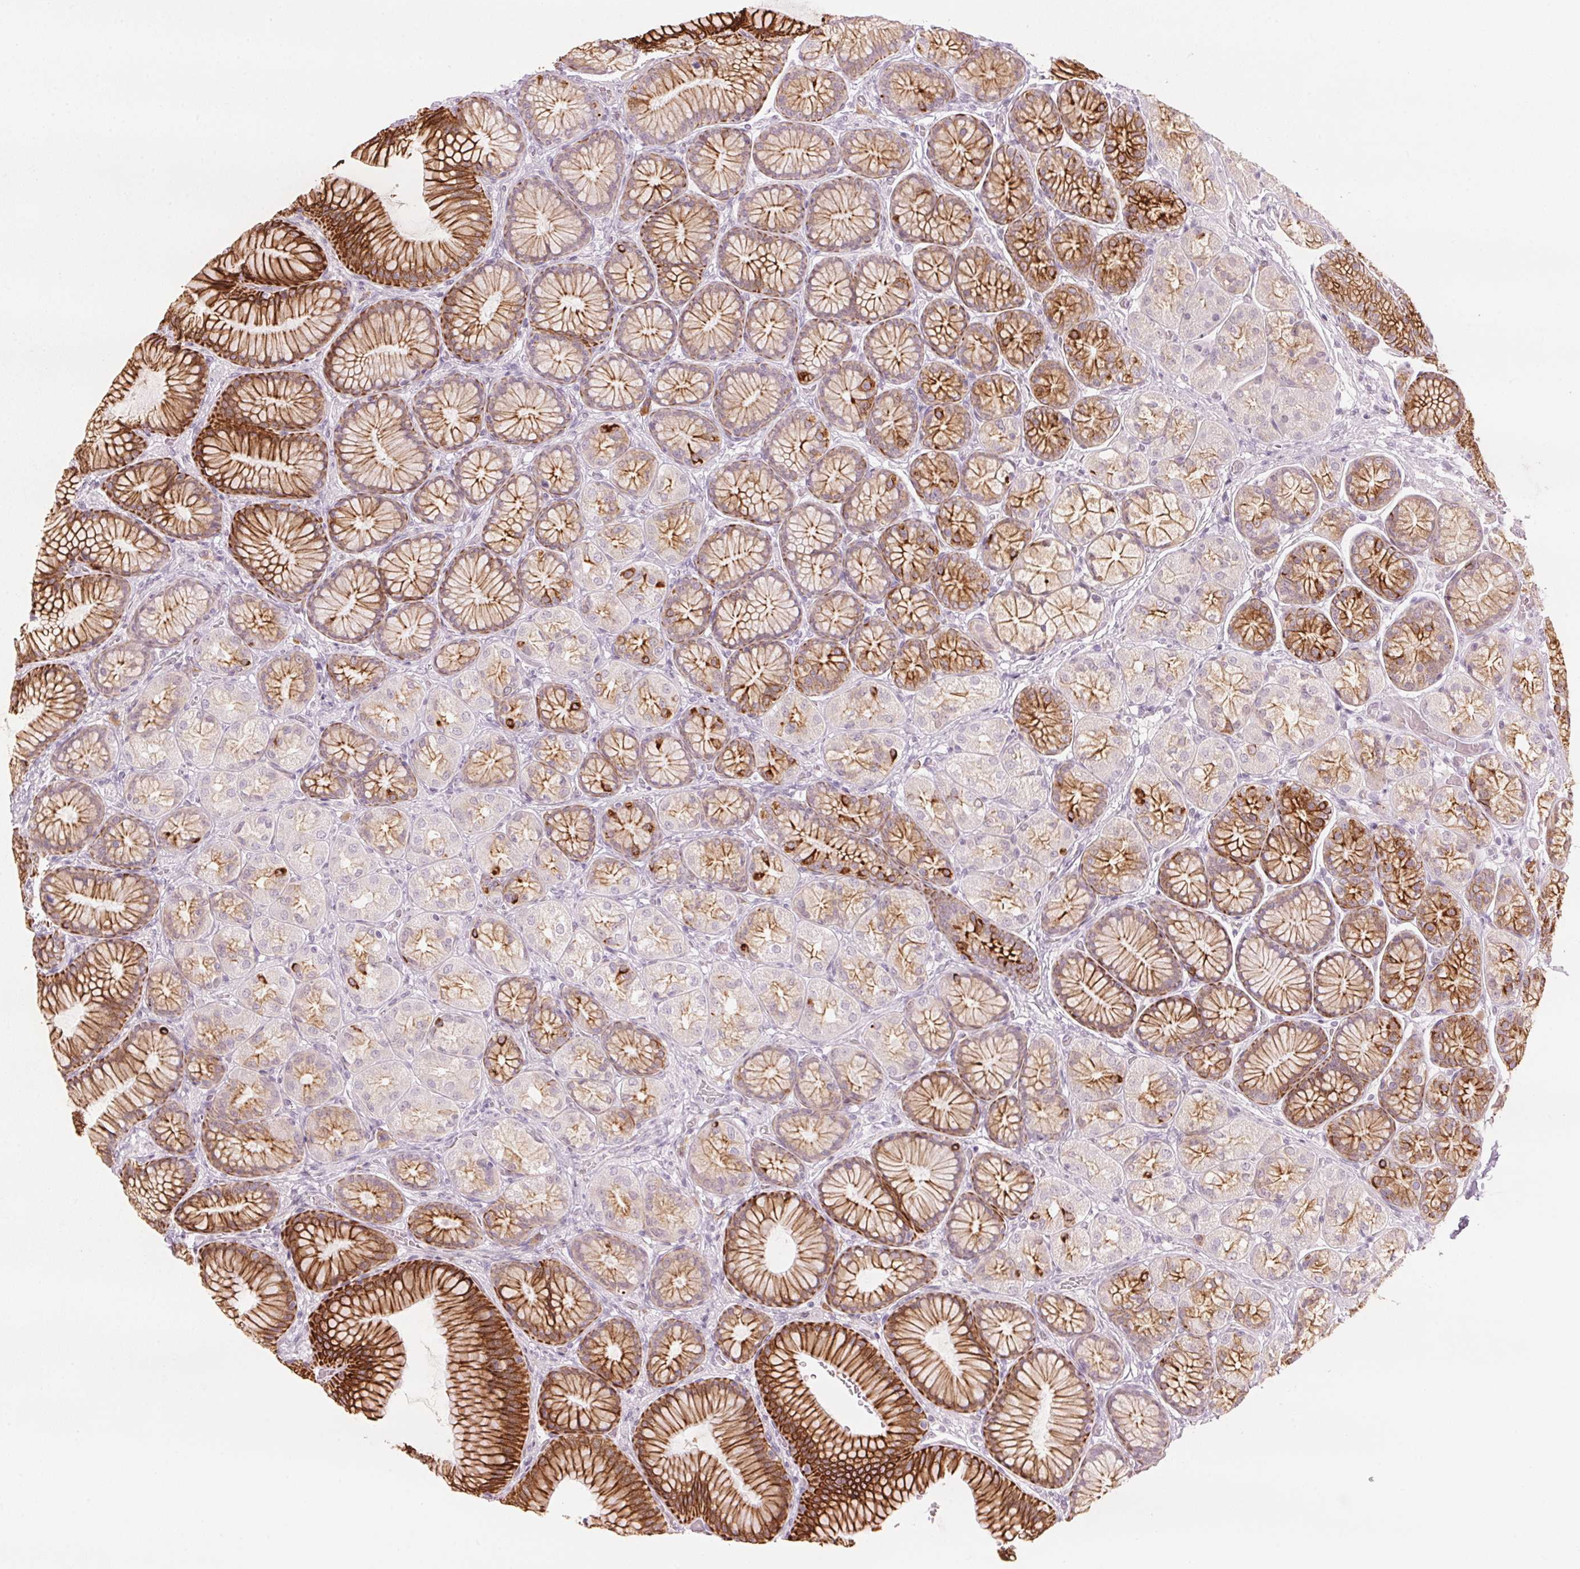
{"staining": {"intensity": "strong", "quantity": "25%-75%", "location": "cytoplasmic/membranous"}, "tissue": "stomach", "cell_type": "Glandular cells", "image_type": "normal", "snomed": [{"axis": "morphology", "description": "Normal tissue, NOS"}, {"axis": "morphology", "description": "Adenocarcinoma, NOS"}, {"axis": "morphology", "description": "Adenocarcinoma, High grade"}, {"axis": "topography", "description": "Stomach, upper"}, {"axis": "topography", "description": "Stomach"}], "caption": "Immunohistochemical staining of benign stomach reveals strong cytoplasmic/membranous protein staining in approximately 25%-75% of glandular cells.", "gene": "SCTR", "patient": {"sex": "female", "age": 65}}